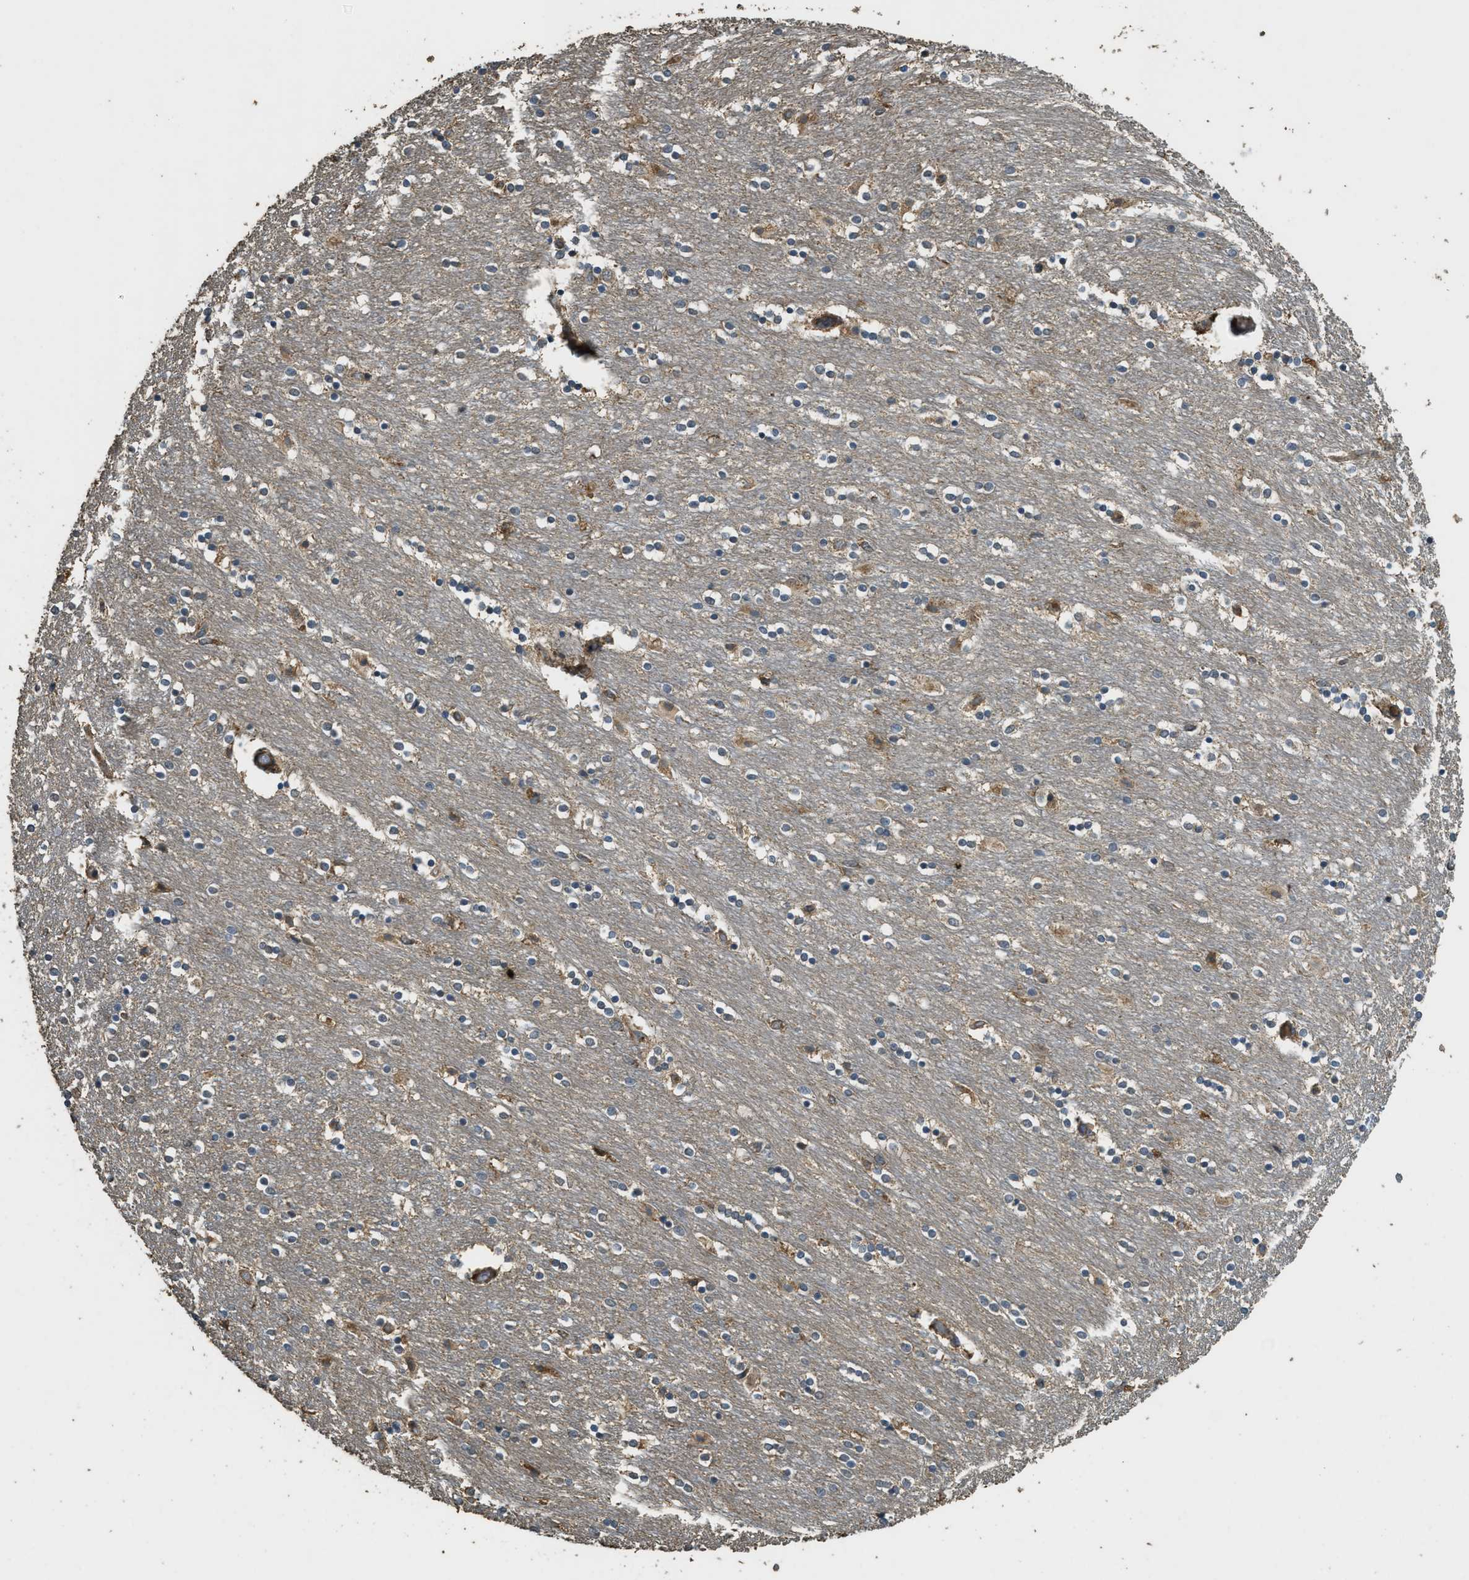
{"staining": {"intensity": "weak", "quantity": "<25%", "location": "cytoplasmic/membranous"}, "tissue": "caudate", "cell_type": "Glial cells", "image_type": "normal", "snomed": [{"axis": "morphology", "description": "Normal tissue, NOS"}, {"axis": "topography", "description": "Lateral ventricle wall"}], "caption": "DAB (3,3'-diaminobenzidine) immunohistochemical staining of normal caudate displays no significant expression in glial cells. (Brightfield microscopy of DAB (3,3'-diaminobenzidine) immunohistochemistry at high magnification).", "gene": "PPP6R3", "patient": {"sex": "female", "age": 54}}